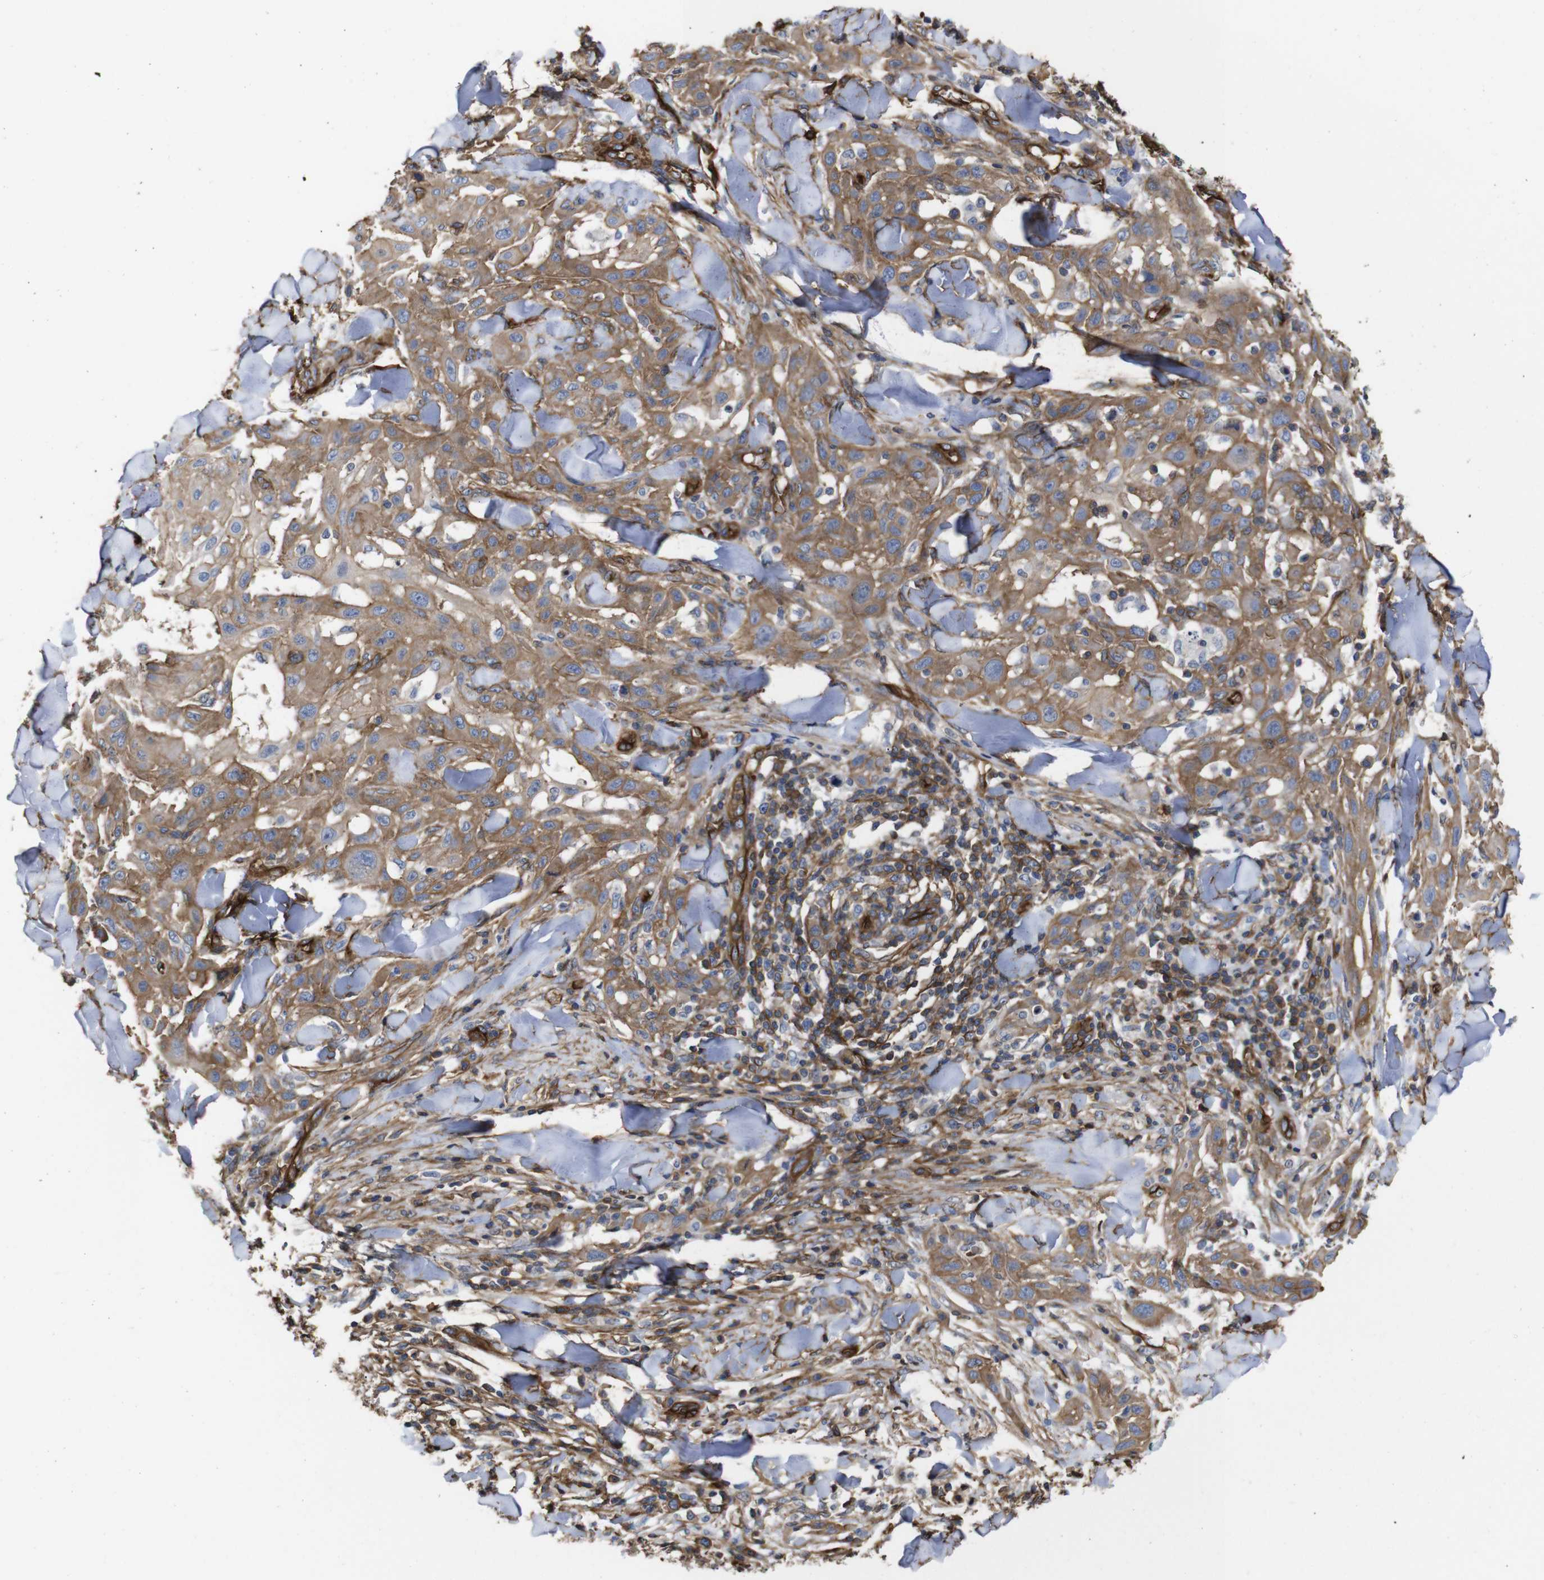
{"staining": {"intensity": "moderate", "quantity": ">75%", "location": "cytoplasmic/membranous"}, "tissue": "skin cancer", "cell_type": "Tumor cells", "image_type": "cancer", "snomed": [{"axis": "morphology", "description": "Squamous cell carcinoma, NOS"}, {"axis": "topography", "description": "Skin"}], "caption": "A photomicrograph of skin cancer stained for a protein demonstrates moderate cytoplasmic/membranous brown staining in tumor cells. The staining is performed using DAB brown chromogen to label protein expression. The nuclei are counter-stained blue using hematoxylin.", "gene": "SPTBN1", "patient": {"sex": "male", "age": 24}}